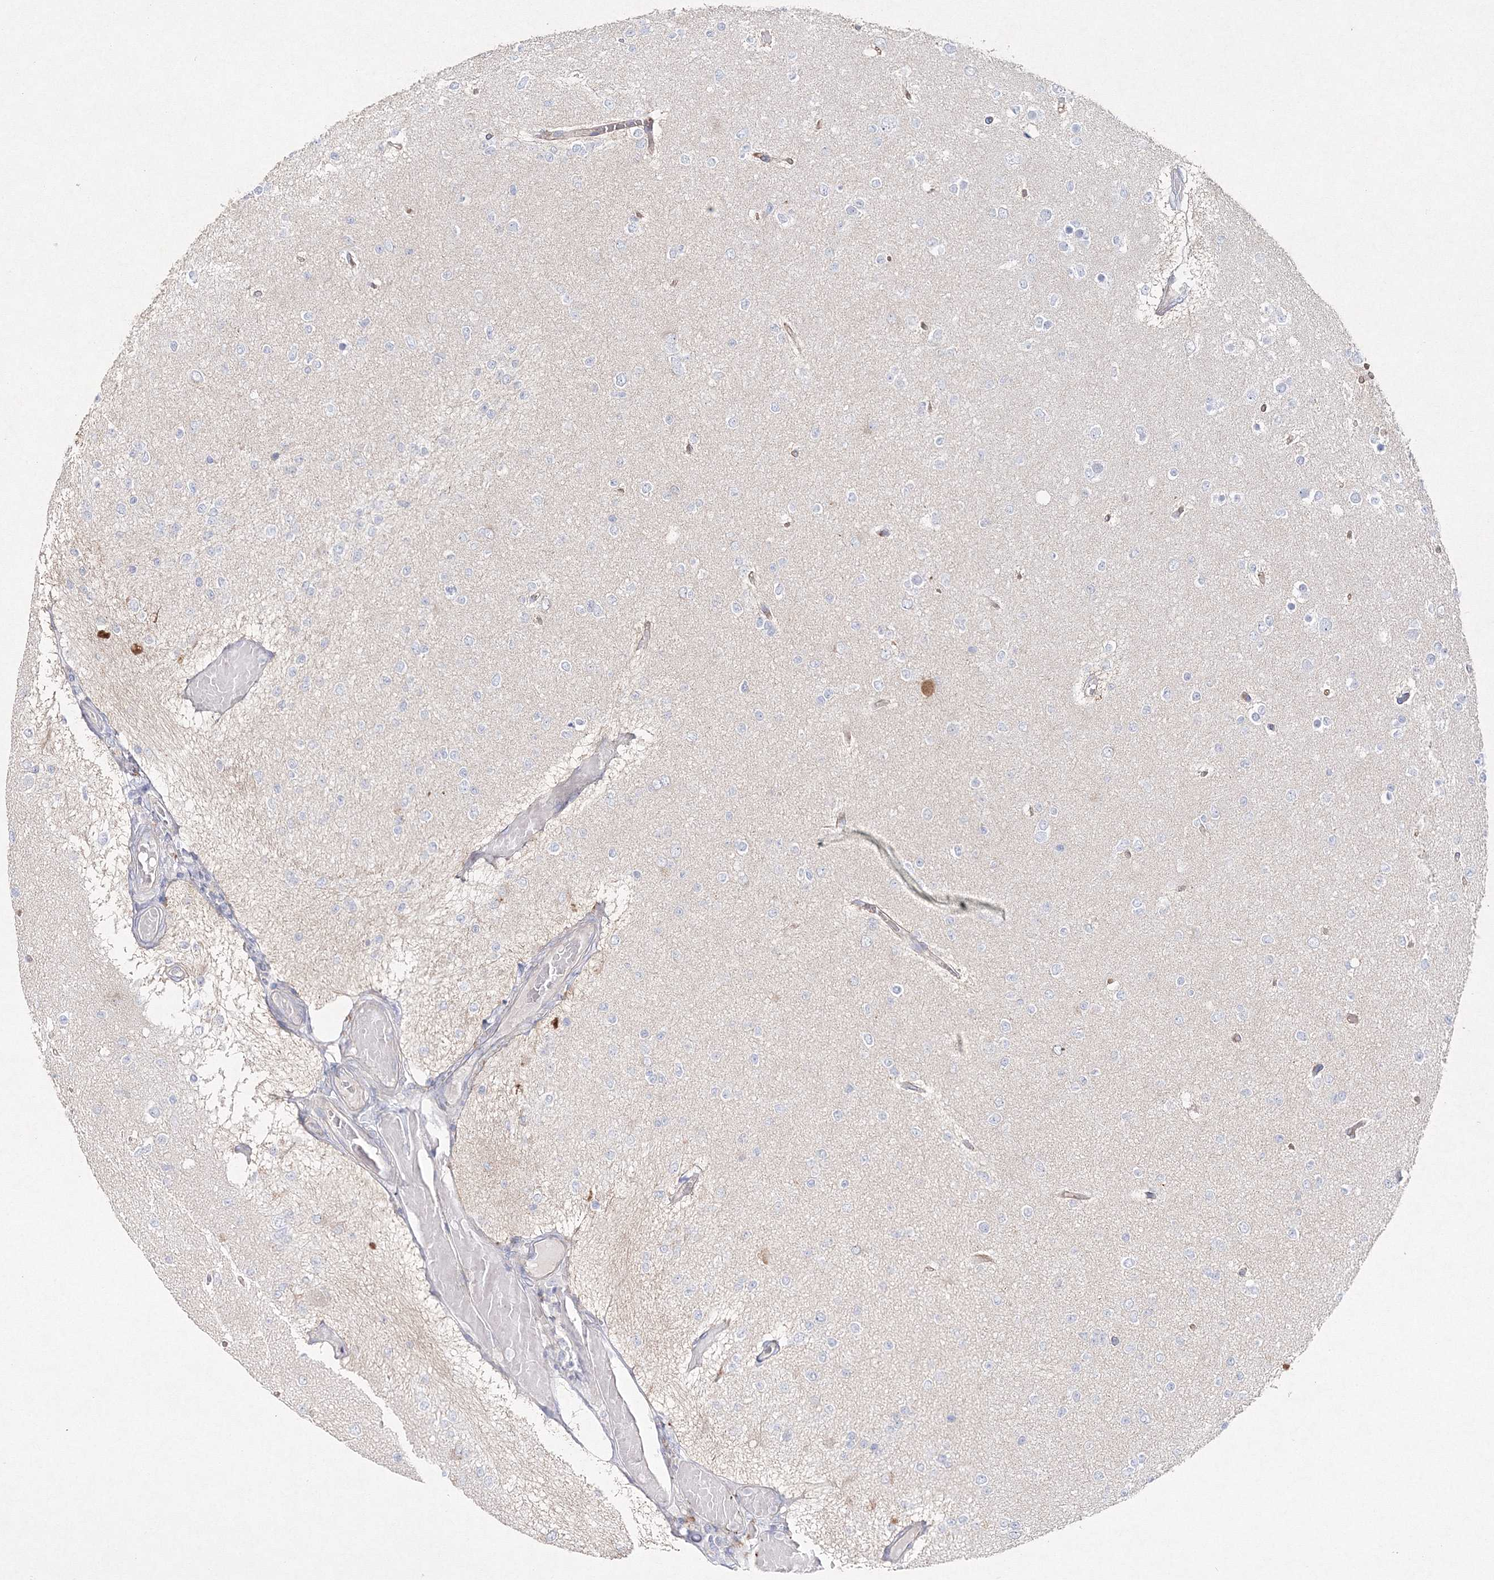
{"staining": {"intensity": "negative", "quantity": "none", "location": "none"}, "tissue": "glioma", "cell_type": "Tumor cells", "image_type": "cancer", "snomed": [{"axis": "morphology", "description": "Glioma, malignant, Low grade"}, {"axis": "topography", "description": "Brain"}], "caption": "There is no significant expression in tumor cells of malignant low-grade glioma.", "gene": "NAA40", "patient": {"sex": "female", "age": 22}}